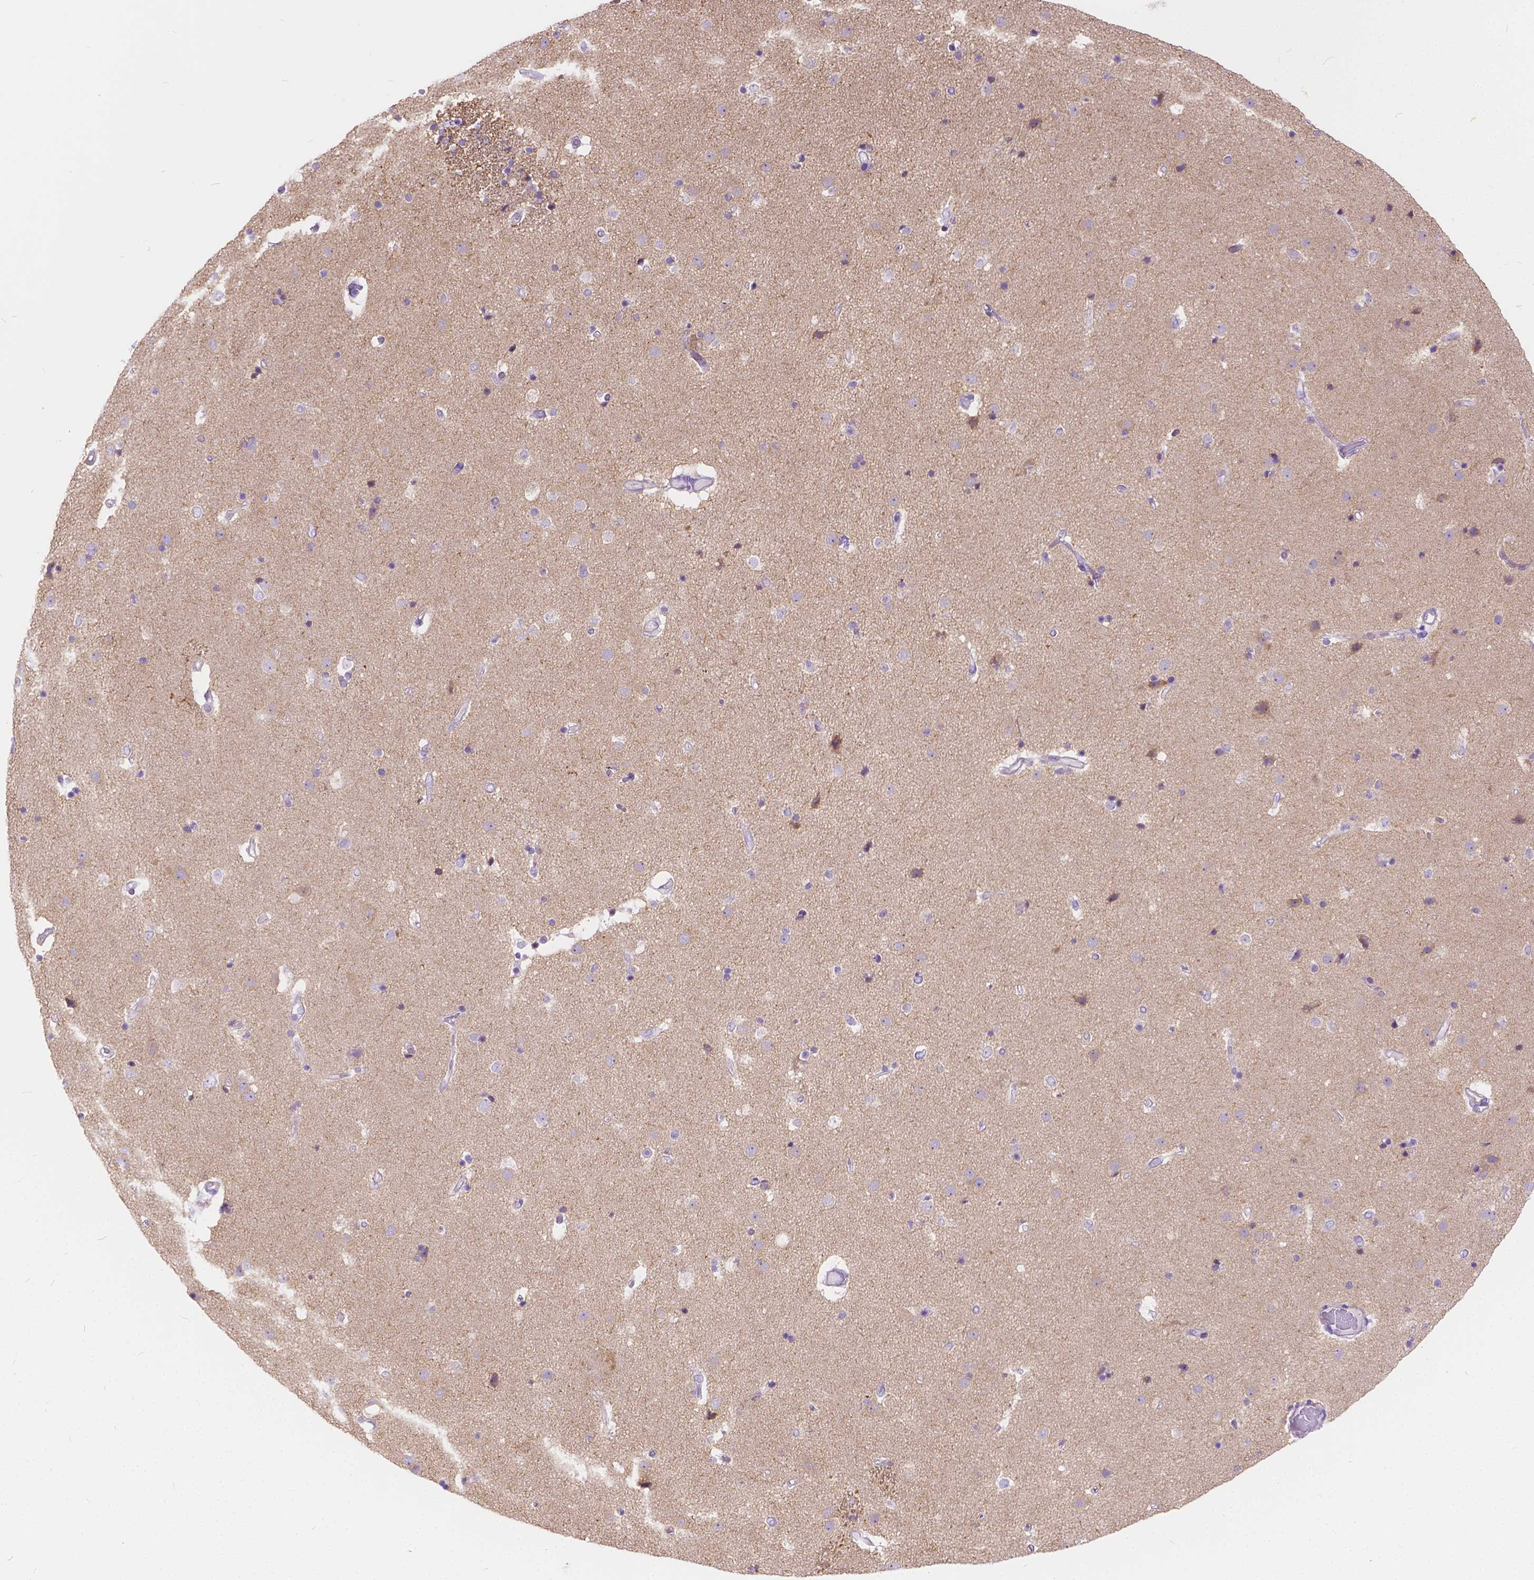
{"staining": {"intensity": "weak", "quantity": "<25%", "location": "cytoplasmic/membranous"}, "tissue": "caudate", "cell_type": "Glial cells", "image_type": "normal", "snomed": [{"axis": "morphology", "description": "Normal tissue, NOS"}, {"axis": "topography", "description": "Lateral ventricle wall"}], "caption": "Caudate stained for a protein using IHC demonstrates no expression glial cells.", "gene": "CHRM1", "patient": {"sex": "female", "age": 71}}